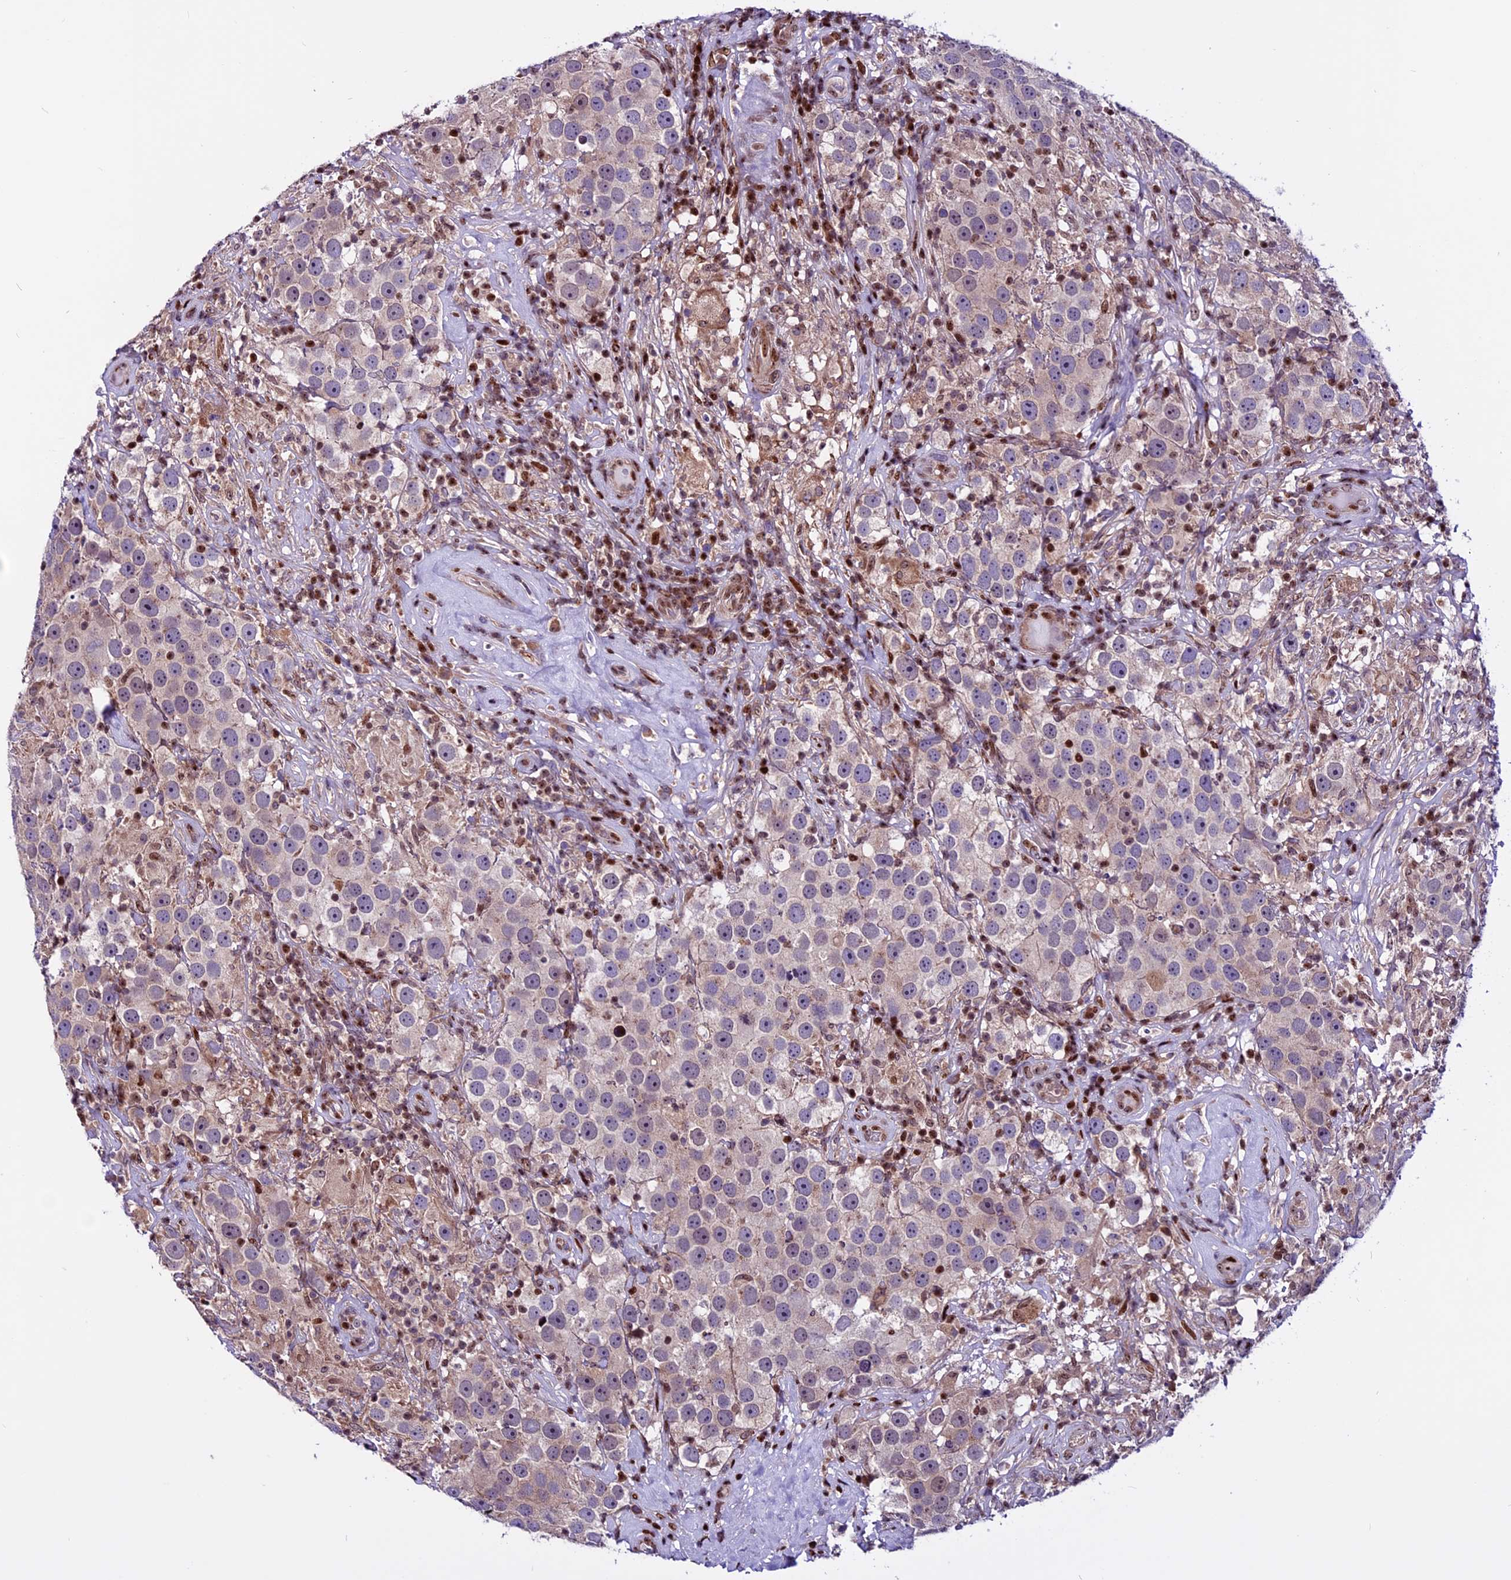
{"staining": {"intensity": "negative", "quantity": "none", "location": "none"}, "tissue": "testis cancer", "cell_type": "Tumor cells", "image_type": "cancer", "snomed": [{"axis": "morphology", "description": "Seminoma, NOS"}, {"axis": "topography", "description": "Testis"}], "caption": "Protein analysis of testis cancer displays no significant positivity in tumor cells.", "gene": "RINL", "patient": {"sex": "male", "age": 49}}